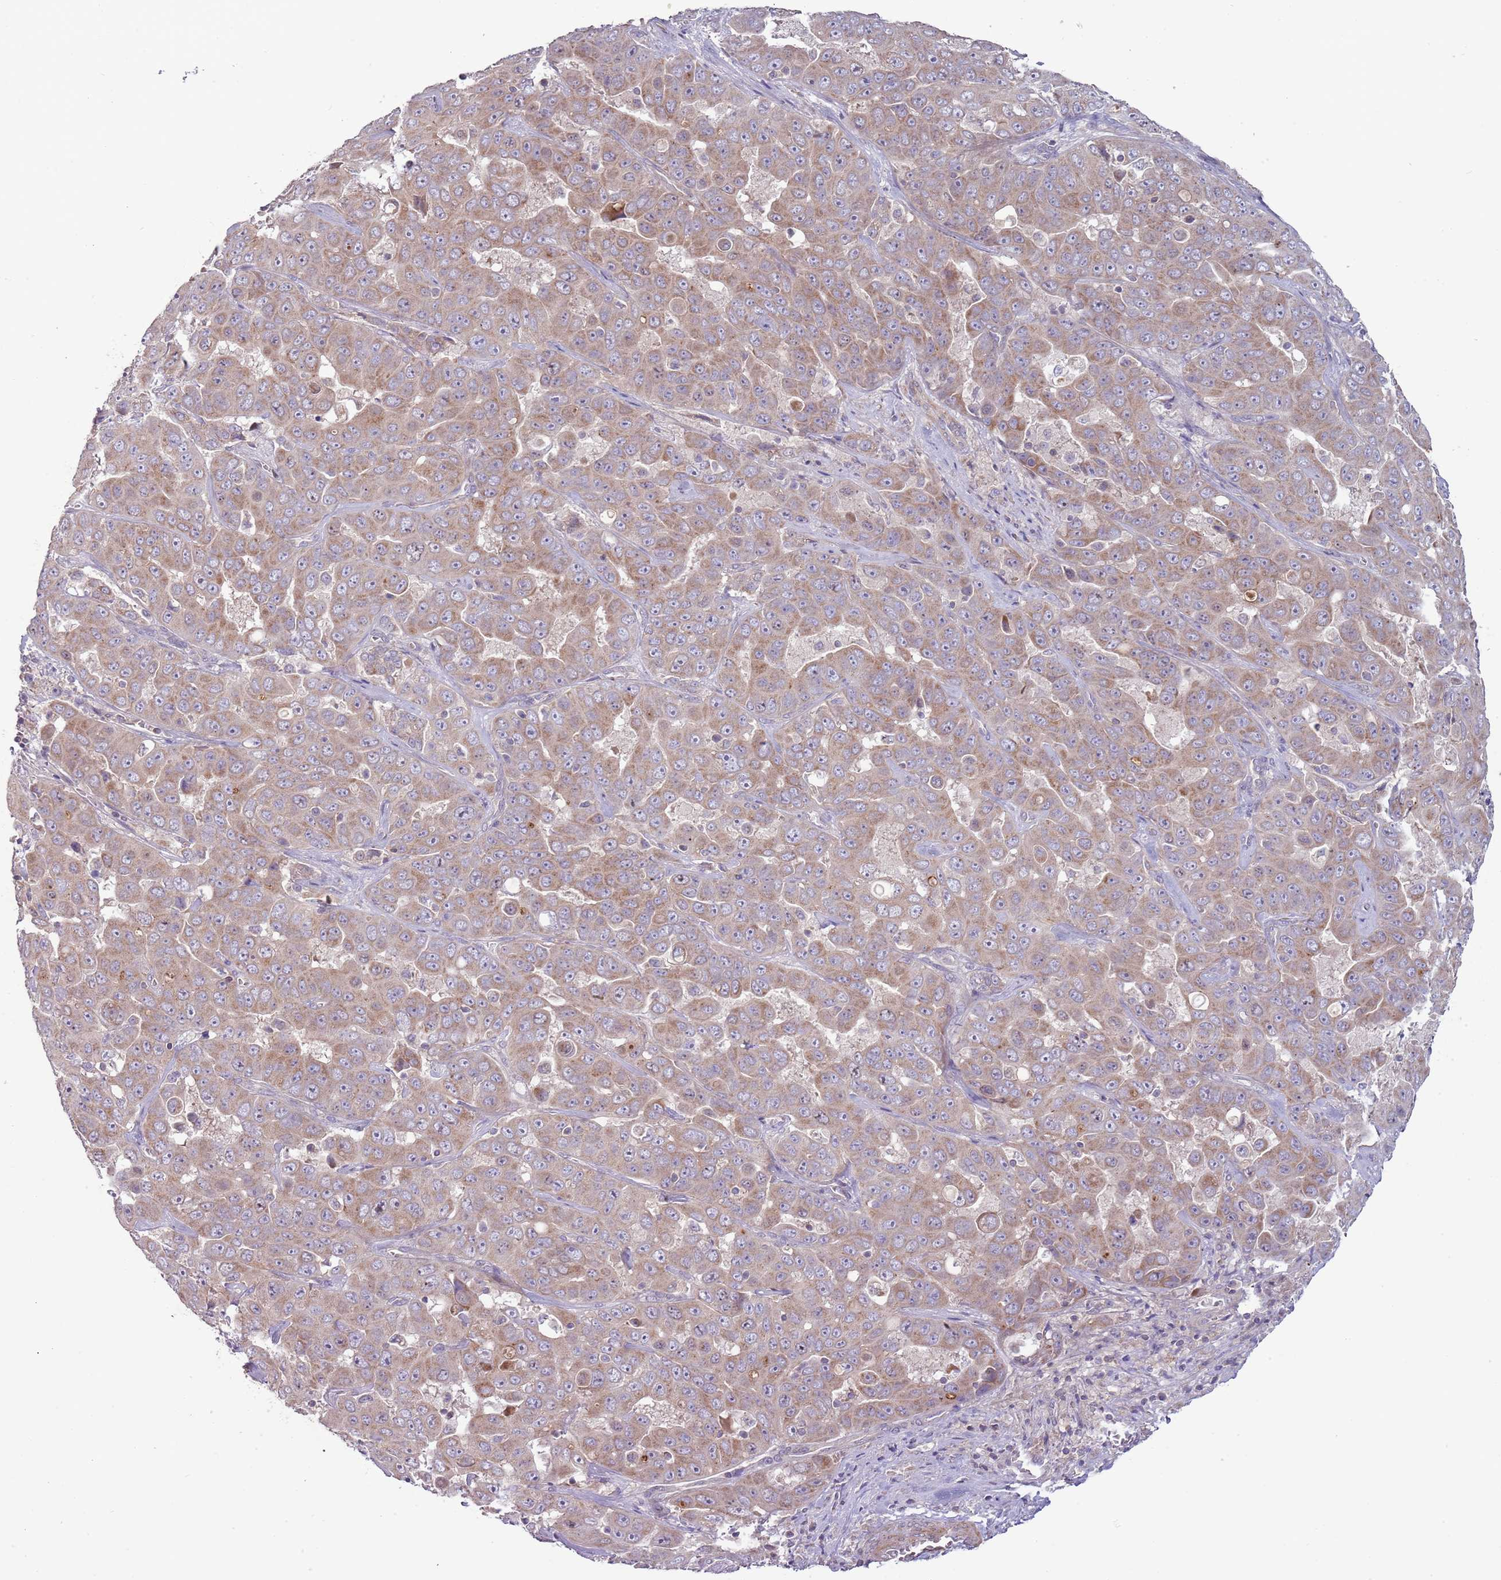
{"staining": {"intensity": "moderate", "quantity": ">75%", "location": "cytoplasmic/membranous"}, "tissue": "liver cancer", "cell_type": "Tumor cells", "image_type": "cancer", "snomed": [{"axis": "morphology", "description": "Cholangiocarcinoma"}, {"axis": "topography", "description": "Liver"}], "caption": "Liver cancer (cholangiocarcinoma) stained for a protein (brown) shows moderate cytoplasmic/membranous positive expression in approximately >75% of tumor cells.", "gene": "DTD2", "patient": {"sex": "female", "age": 52}}